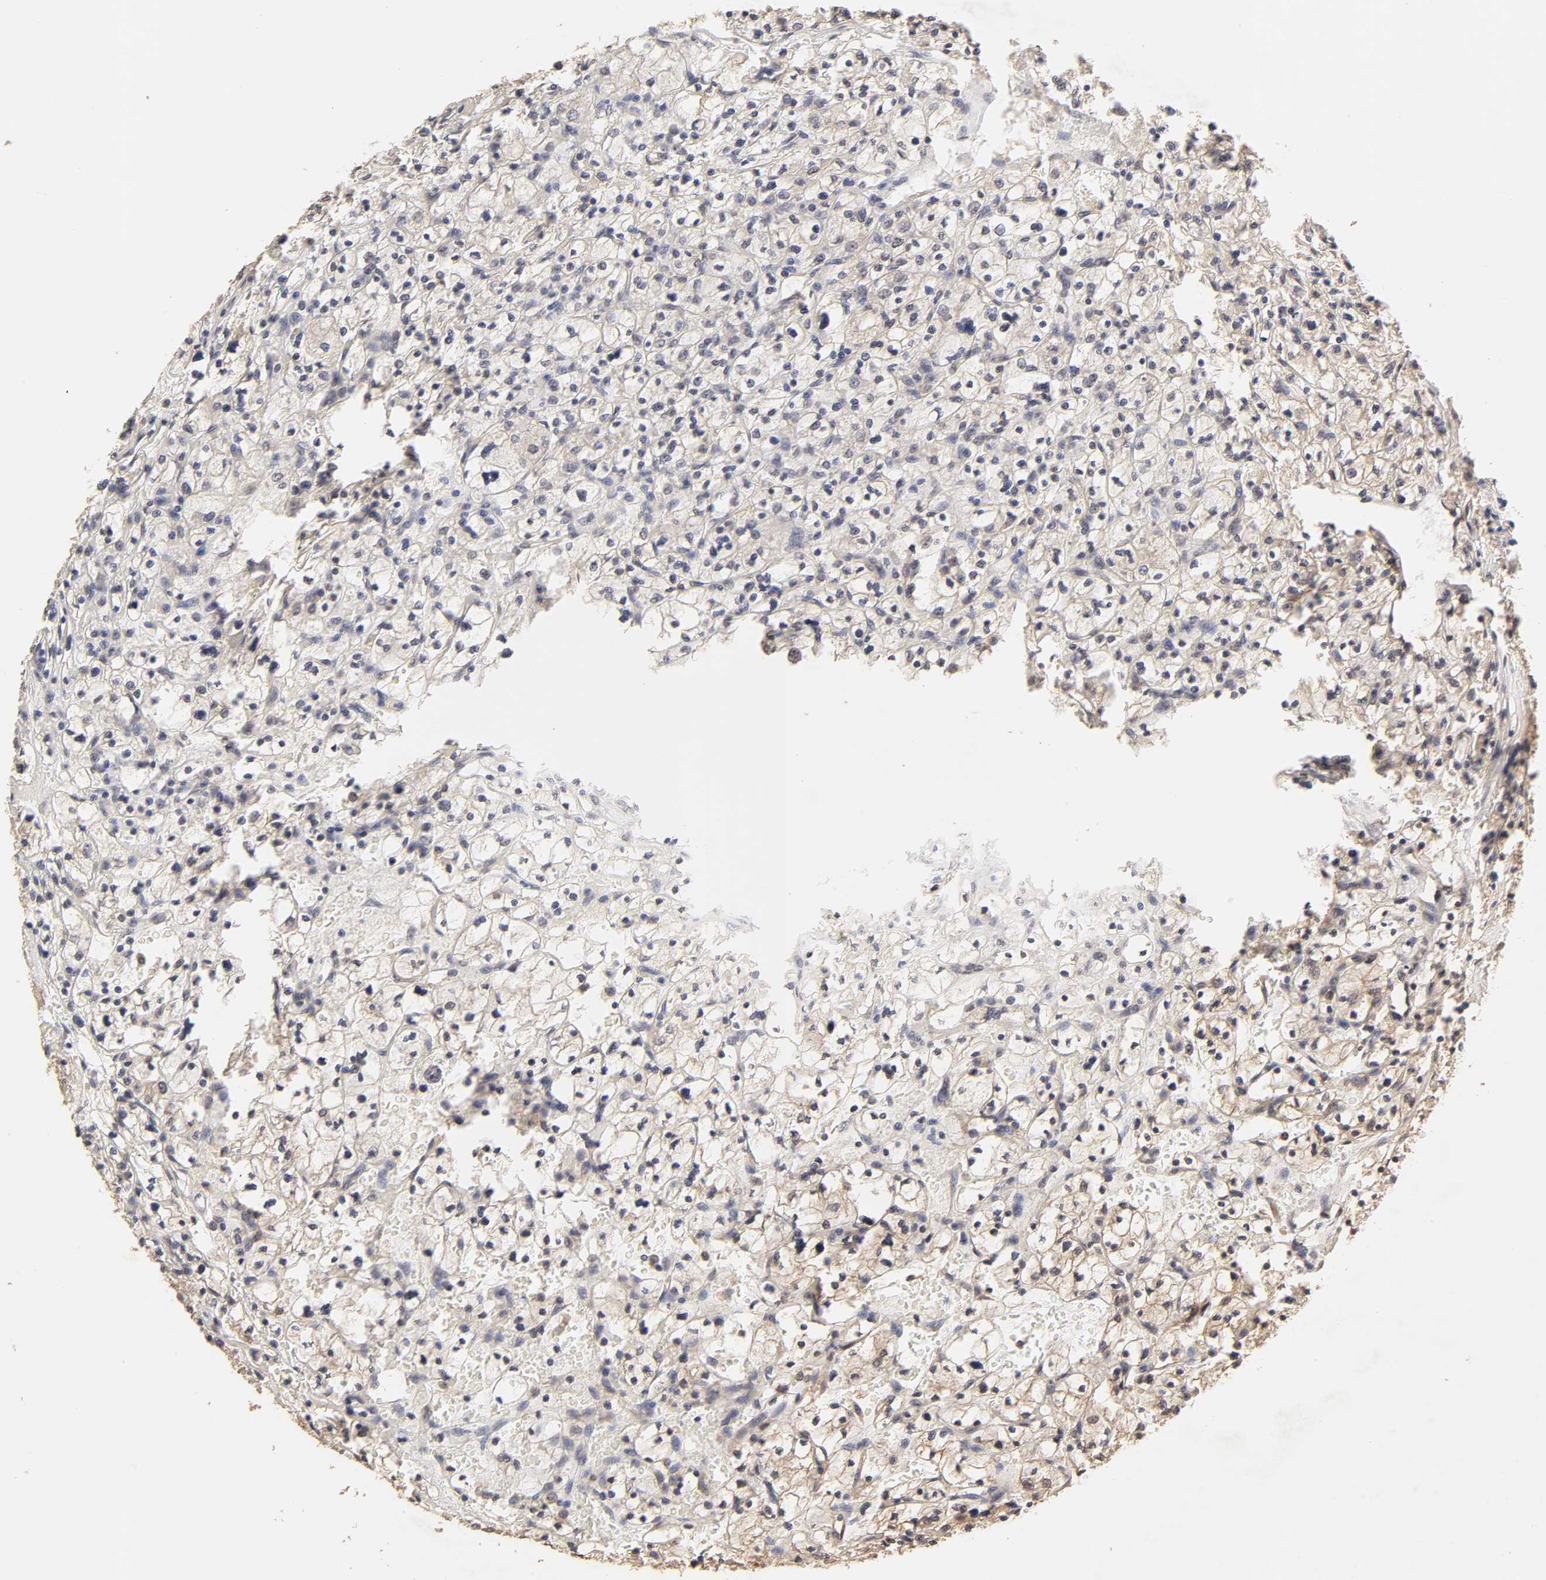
{"staining": {"intensity": "weak", "quantity": "<25%", "location": "cytoplasmic/membranous"}, "tissue": "renal cancer", "cell_type": "Tumor cells", "image_type": "cancer", "snomed": [{"axis": "morphology", "description": "Adenocarcinoma, NOS"}, {"axis": "topography", "description": "Kidney"}], "caption": "Tumor cells are negative for protein expression in human renal cancer (adenocarcinoma).", "gene": "MAPK1", "patient": {"sex": "female", "age": 83}}